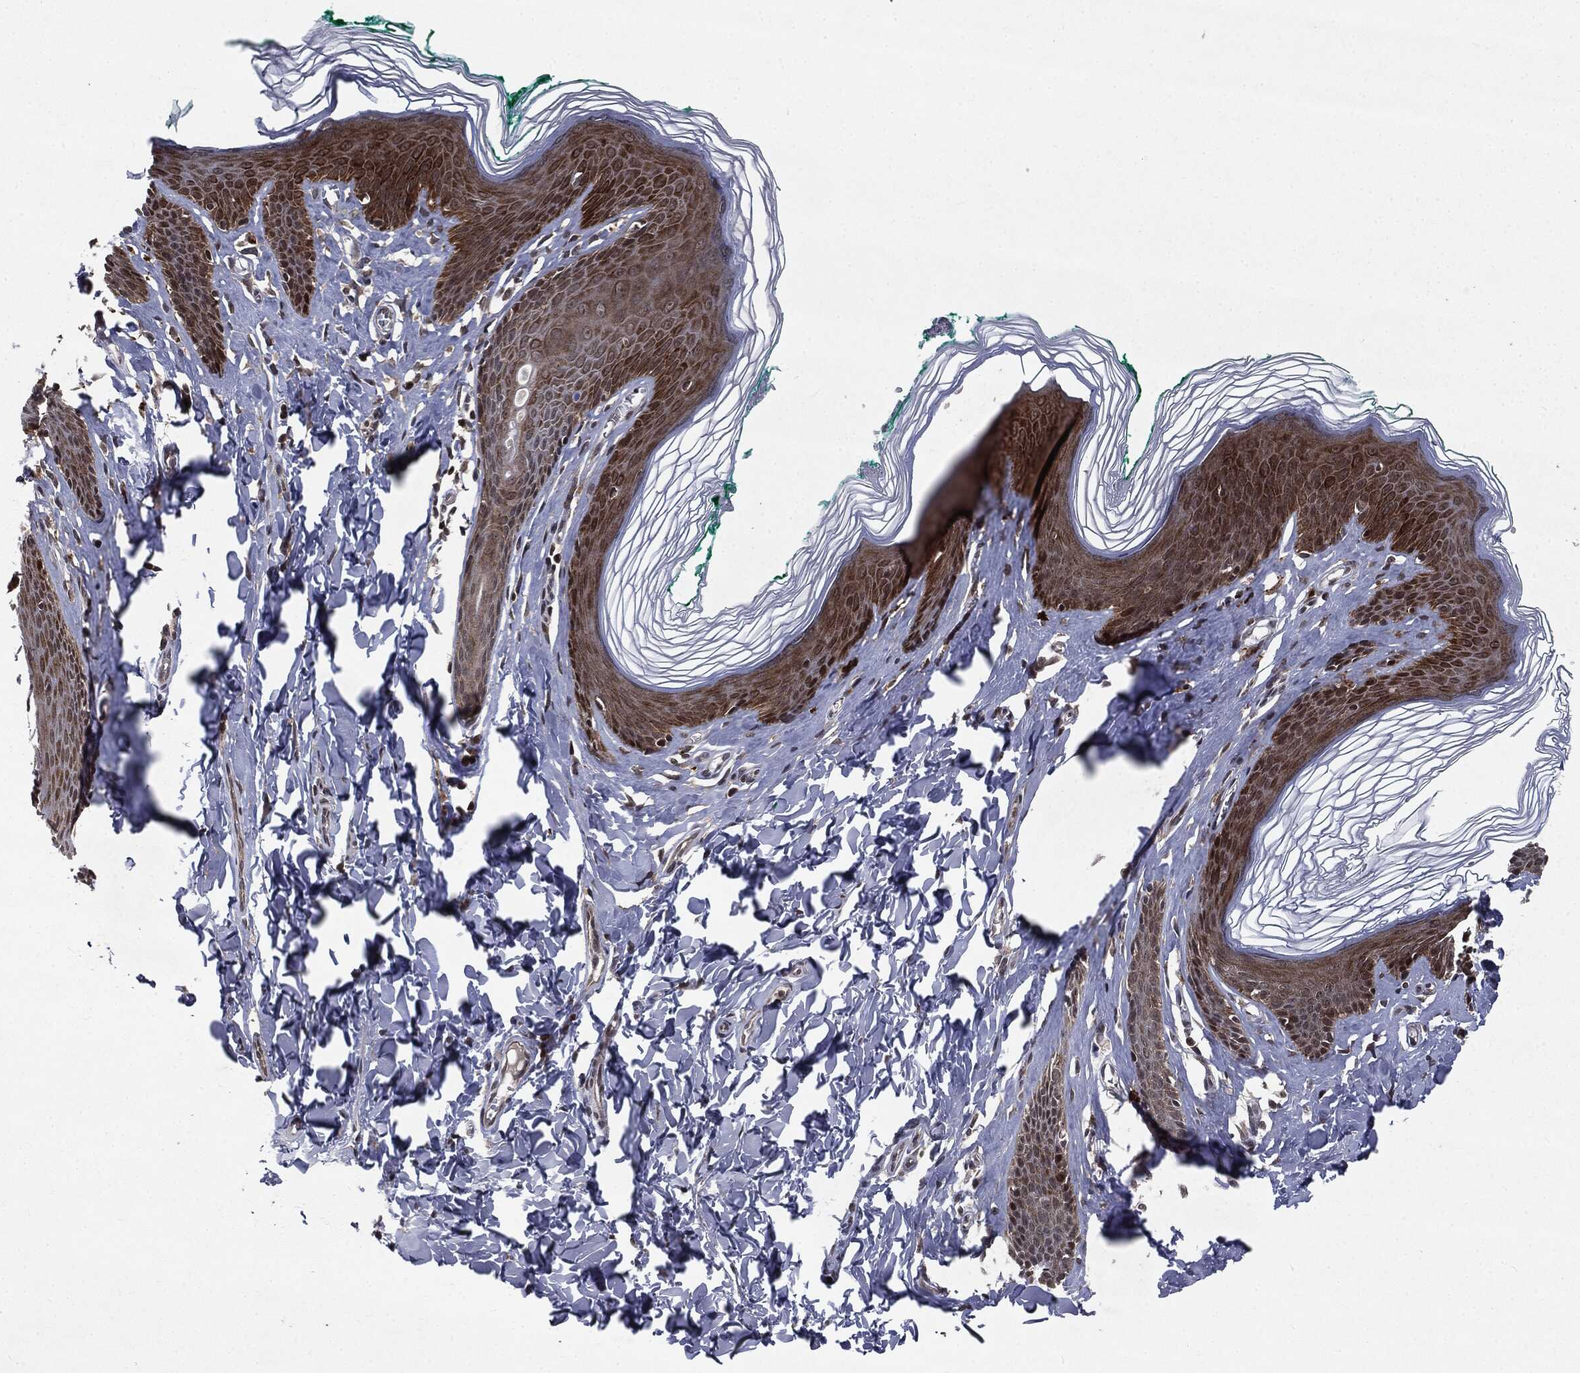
{"staining": {"intensity": "strong", "quantity": "25%-75%", "location": "cytoplasmic/membranous"}, "tissue": "skin", "cell_type": "Epidermal cells", "image_type": "normal", "snomed": [{"axis": "morphology", "description": "Normal tissue, NOS"}, {"axis": "topography", "description": "Vulva"}], "caption": "Protein staining of benign skin shows strong cytoplasmic/membranous staining in approximately 25%-75% of epidermal cells.", "gene": "STAU2", "patient": {"sex": "female", "age": 66}}